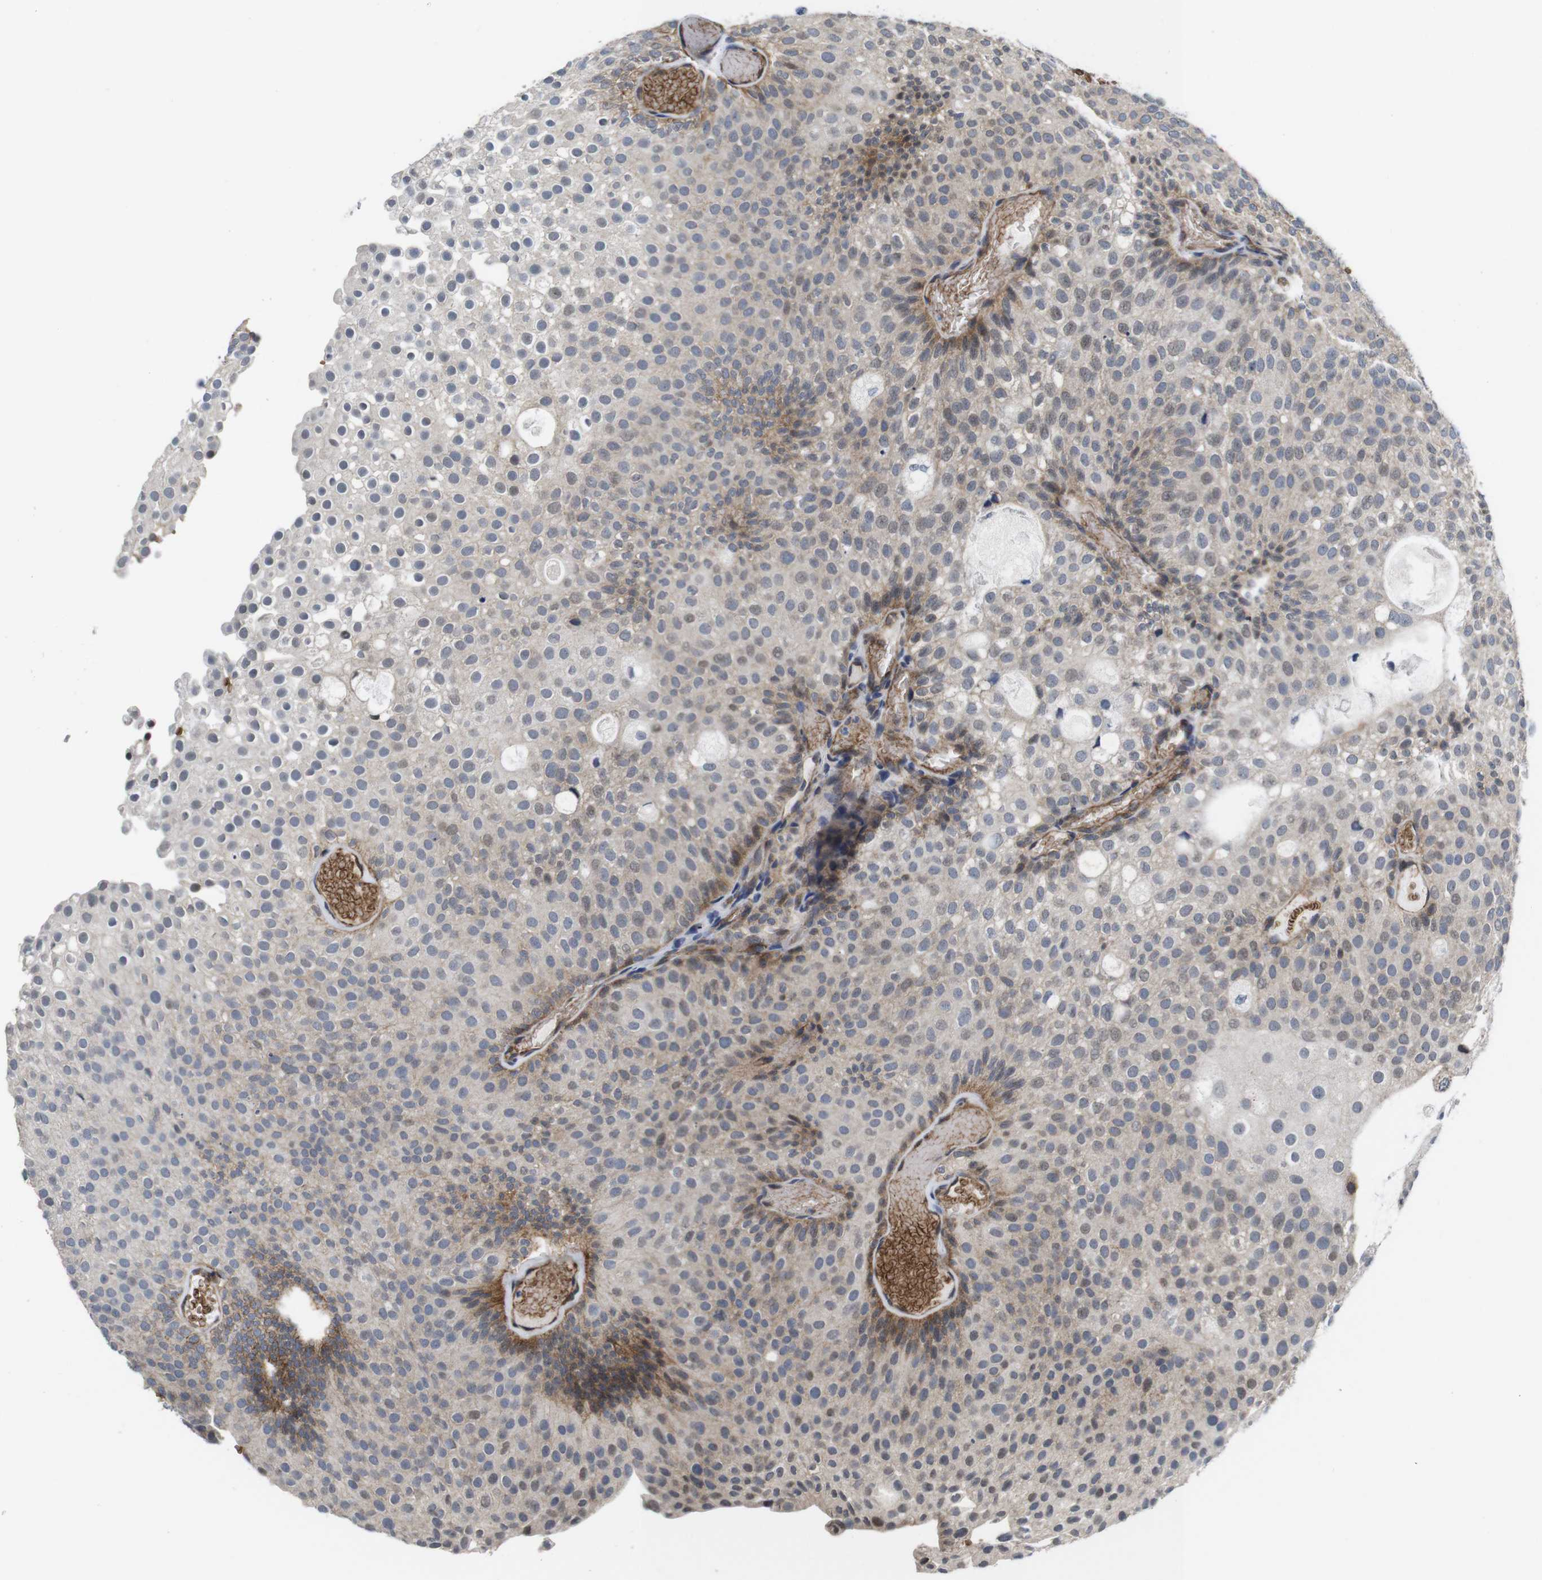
{"staining": {"intensity": "moderate", "quantity": "<25%", "location": "cytoplasmic/membranous,nuclear"}, "tissue": "urothelial cancer", "cell_type": "Tumor cells", "image_type": "cancer", "snomed": [{"axis": "morphology", "description": "Urothelial carcinoma, Low grade"}, {"axis": "topography", "description": "Urinary bladder"}], "caption": "Immunohistochemical staining of human urothelial carcinoma (low-grade) reveals low levels of moderate cytoplasmic/membranous and nuclear staining in approximately <25% of tumor cells.", "gene": "SOCS3", "patient": {"sex": "male", "age": 78}}